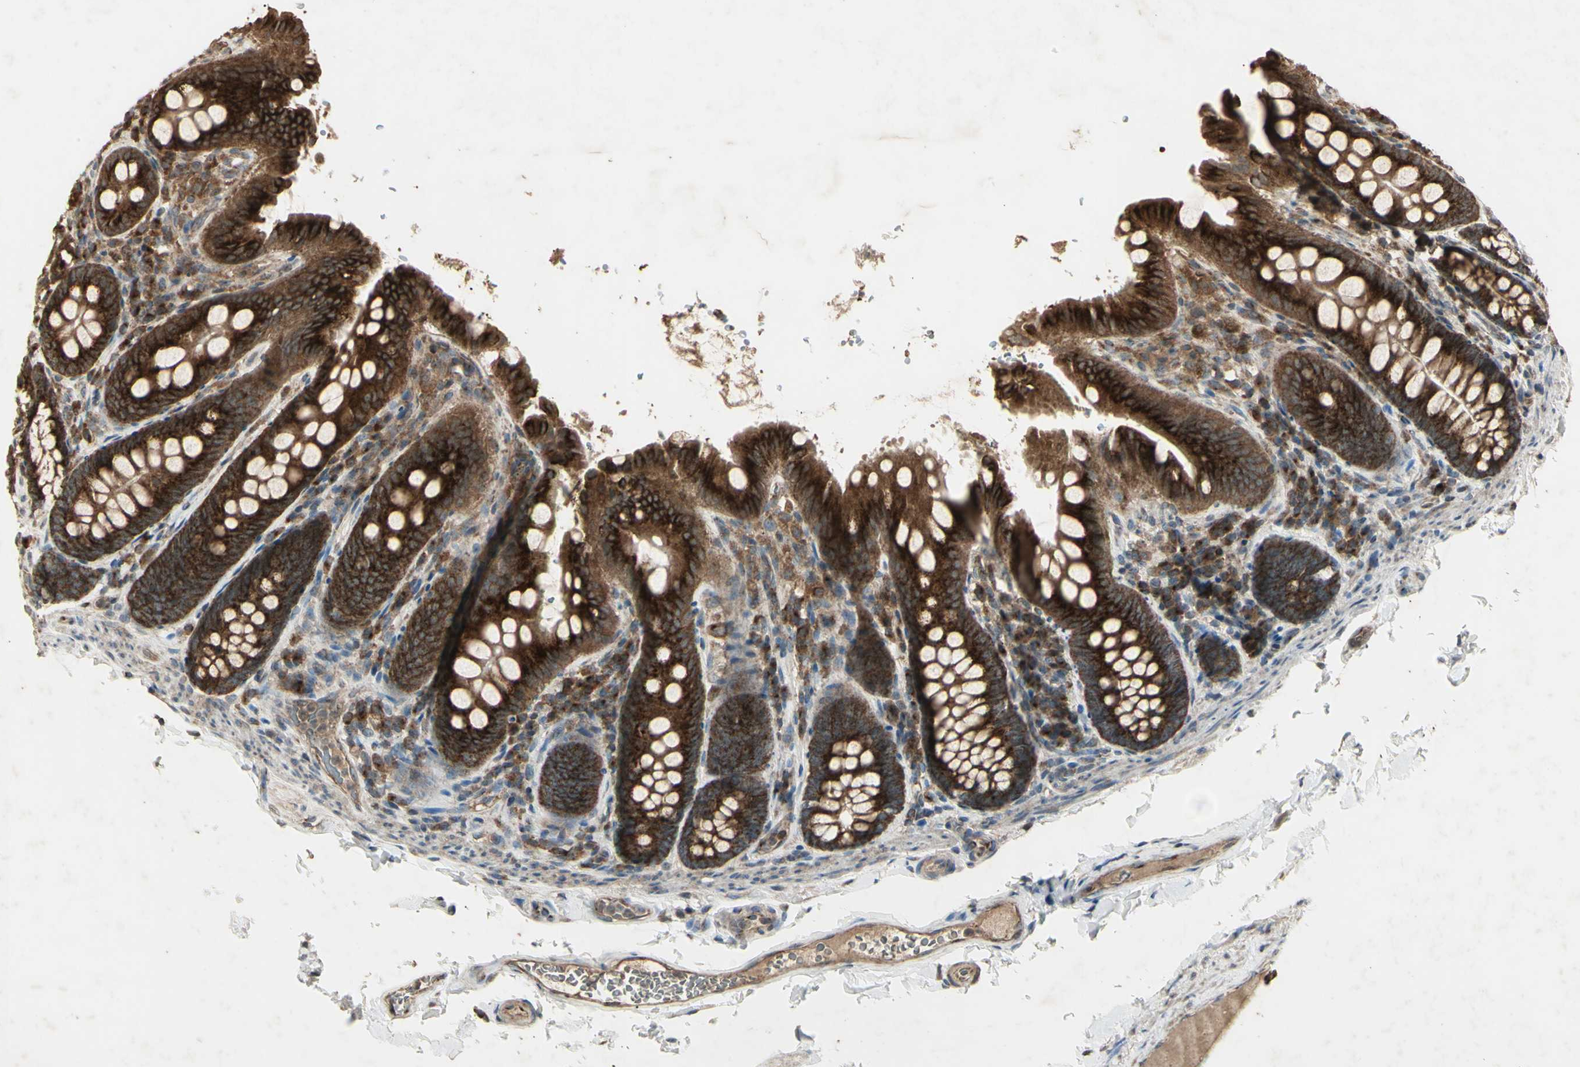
{"staining": {"intensity": "moderate", "quantity": ">75%", "location": "cytoplasmic/membranous"}, "tissue": "colon", "cell_type": "Endothelial cells", "image_type": "normal", "snomed": [{"axis": "morphology", "description": "Normal tissue, NOS"}, {"axis": "topography", "description": "Colon"}], "caption": "Protein staining of benign colon reveals moderate cytoplasmic/membranous expression in approximately >75% of endothelial cells. Nuclei are stained in blue.", "gene": "AP1G1", "patient": {"sex": "female", "age": 61}}